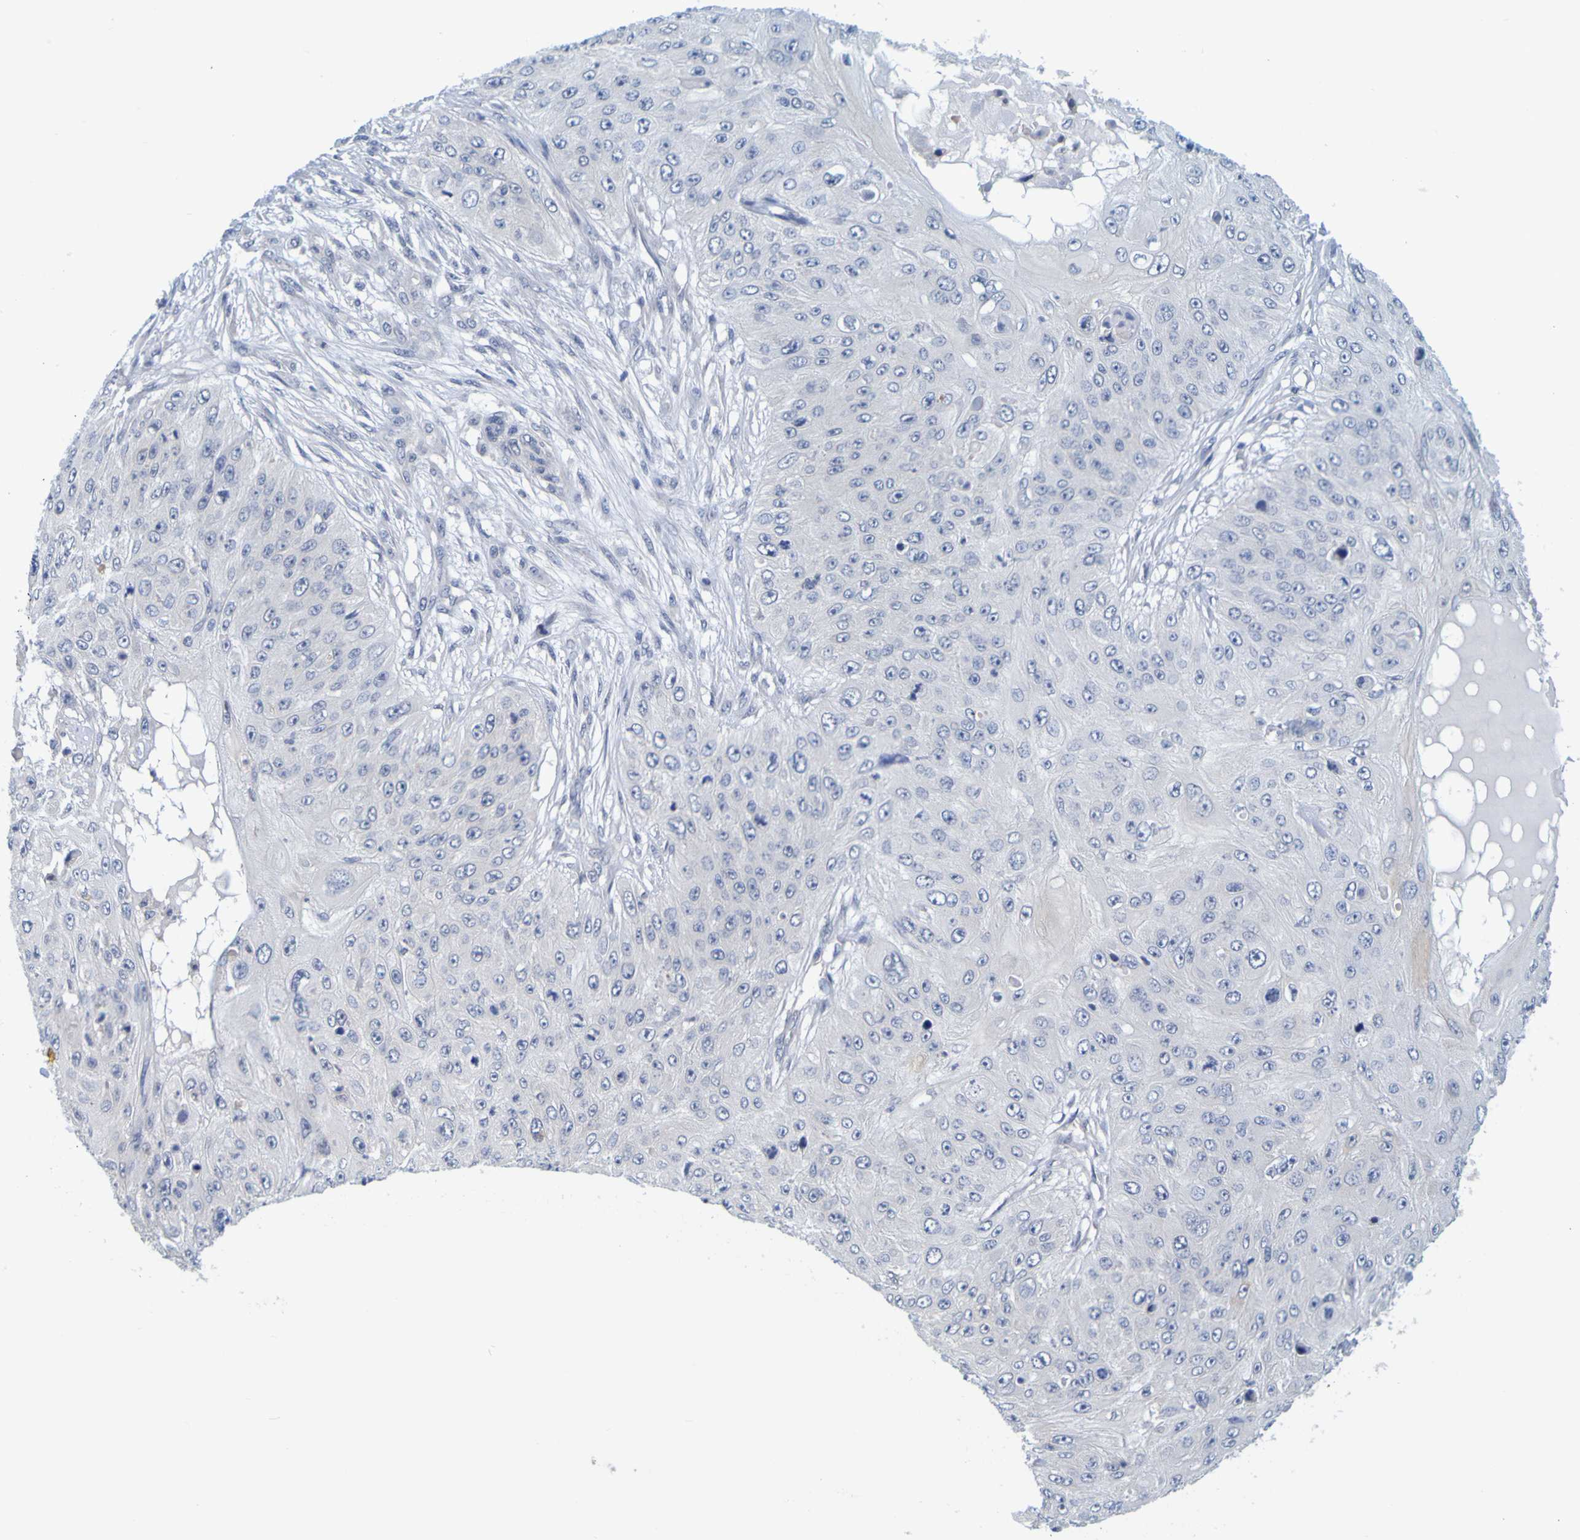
{"staining": {"intensity": "negative", "quantity": "none", "location": "none"}, "tissue": "skin cancer", "cell_type": "Tumor cells", "image_type": "cancer", "snomed": [{"axis": "morphology", "description": "Squamous cell carcinoma, NOS"}, {"axis": "topography", "description": "Skin"}], "caption": "A high-resolution histopathology image shows IHC staining of squamous cell carcinoma (skin), which demonstrates no significant staining in tumor cells. (DAB immunohistochemistry with hematoxylin counter stain).", "gene": "ENDOU", "patient": {"sex": "female", "age": 80}}